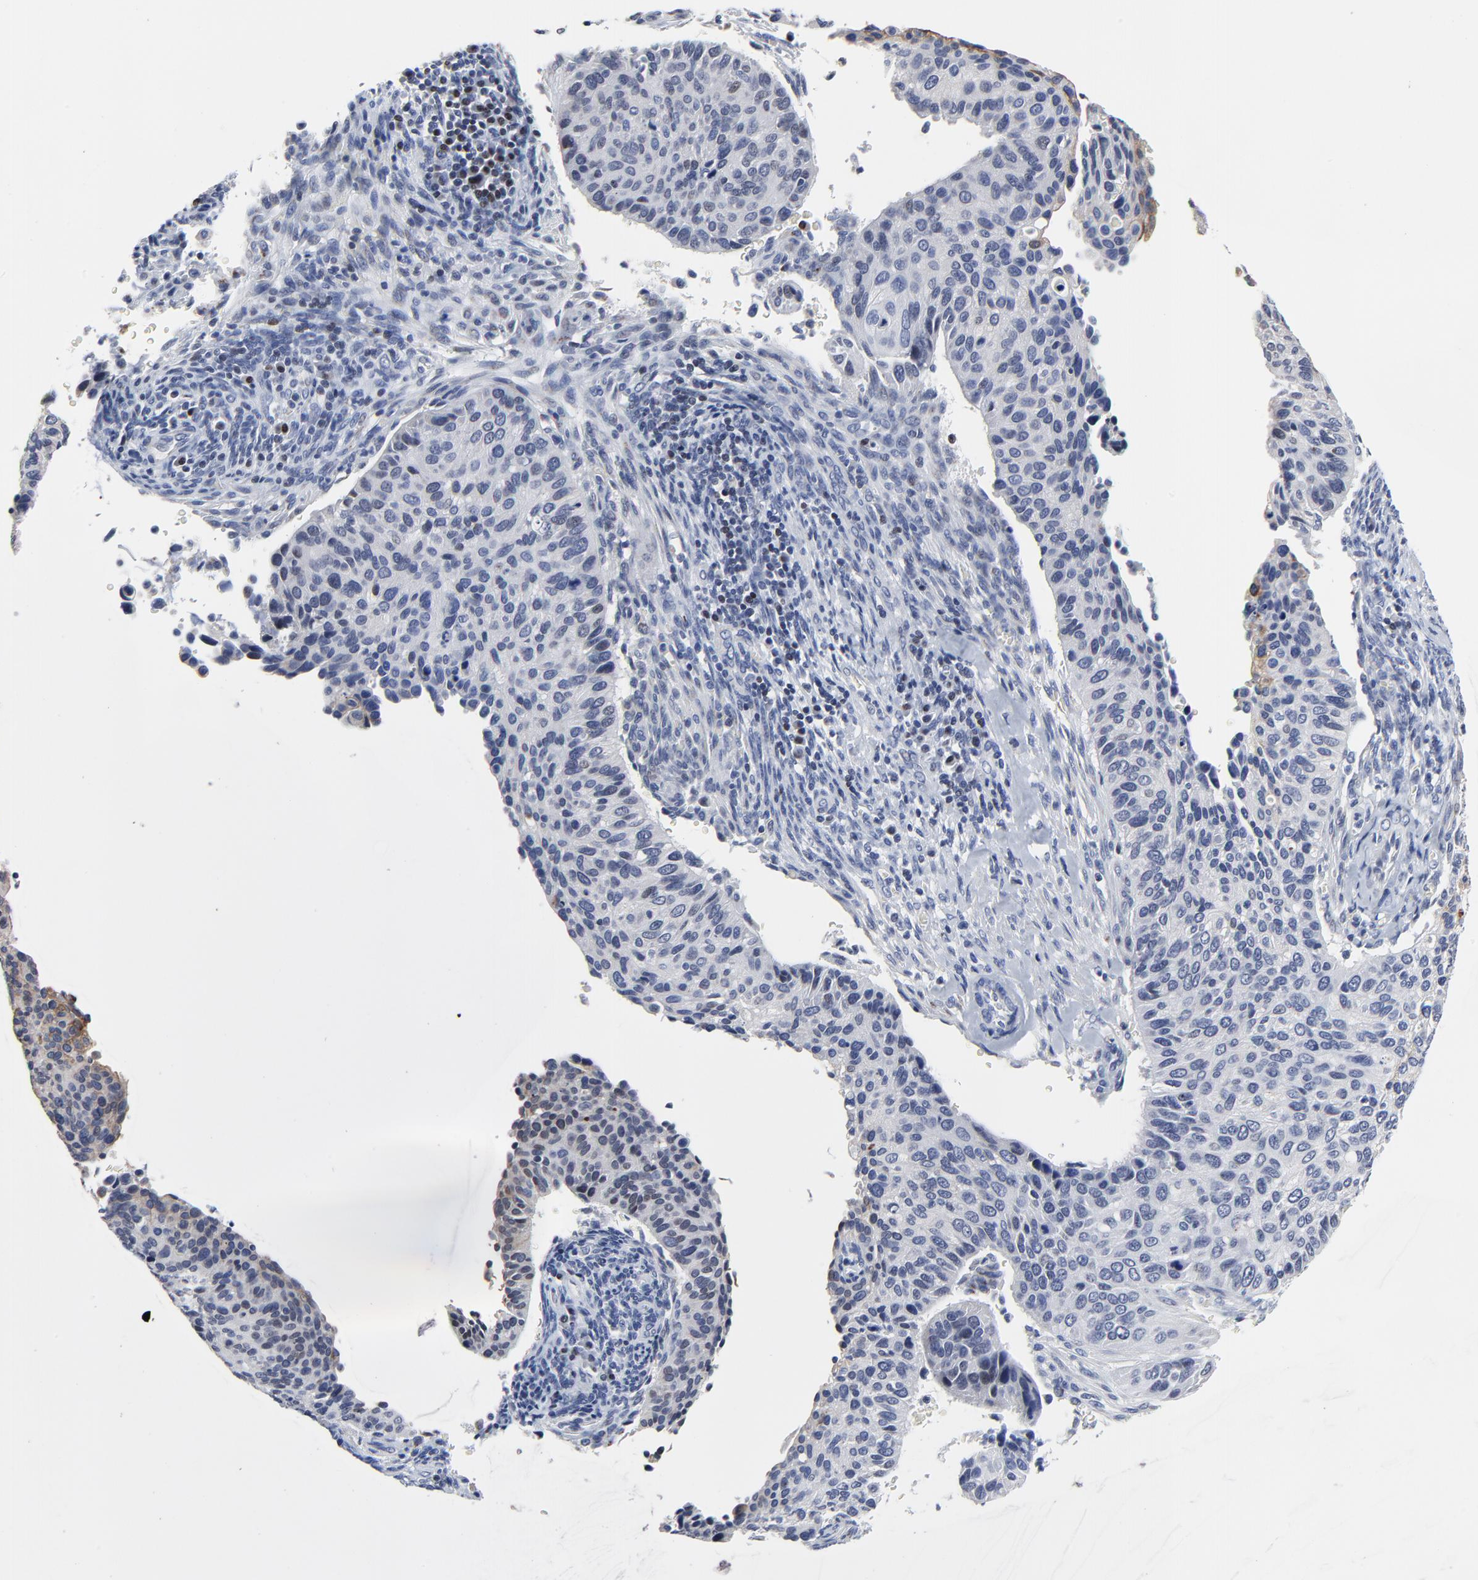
{"staining": {"intensity": "weak", "quantity": "<25%", "location": "nuclear"}, "tissue": "cervical cancer", "cell_type": "Tumor cells", "image_type": "cancer", "snomed": [{"axis": "morphology", "description": "Adenocarcinoma, NOS"}, {"axis": "topography", "description": "Cervix"}], "caption": "The histopathology image exhibits no significant positivity in tumor cells of adenocarcinoma (cervical).", "gene": "LNX1", "patient": {"sex": "female", "age": 29}}